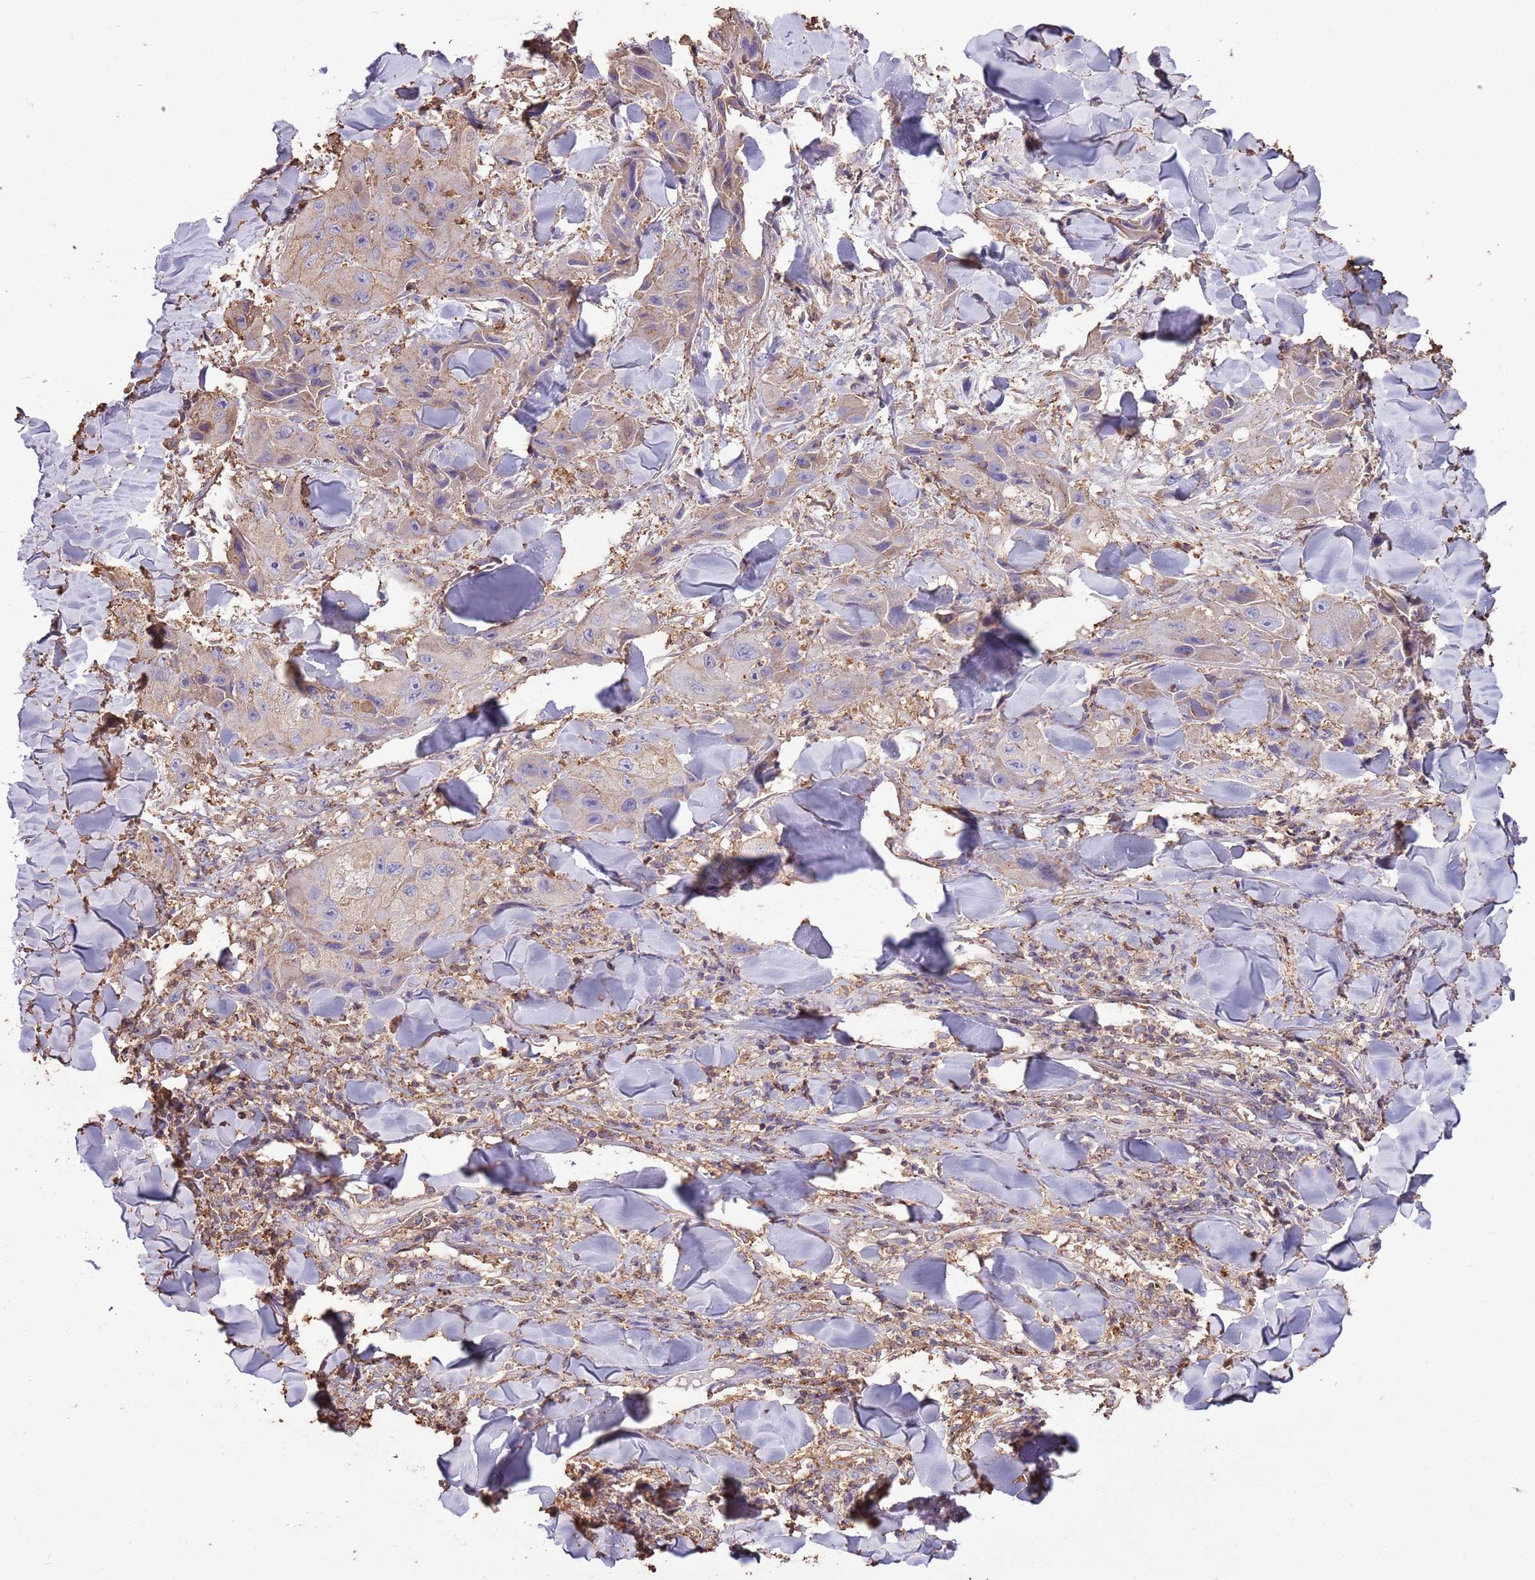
{"staining": {"intensity": "negative", "quantity": "none", "location": "none"}, "tissue": "skin cancer", "cell_type": "Tumor cells", "image_type": "cancer", "snomed": [{"axis": "morphology", "description": "Squamous cell carcinoma, NOS"}, {"axis": "topography", "description": "Skin"}, {"axis": "topography", "description": "Subcutis"}], "caption": "Human skin cancer stained for a protein using immunohistochemistry (IHC) demonstrates no staining in tumor cells.", "gene": "ARL10", "patient": {"sex": "male", "age": 73}}